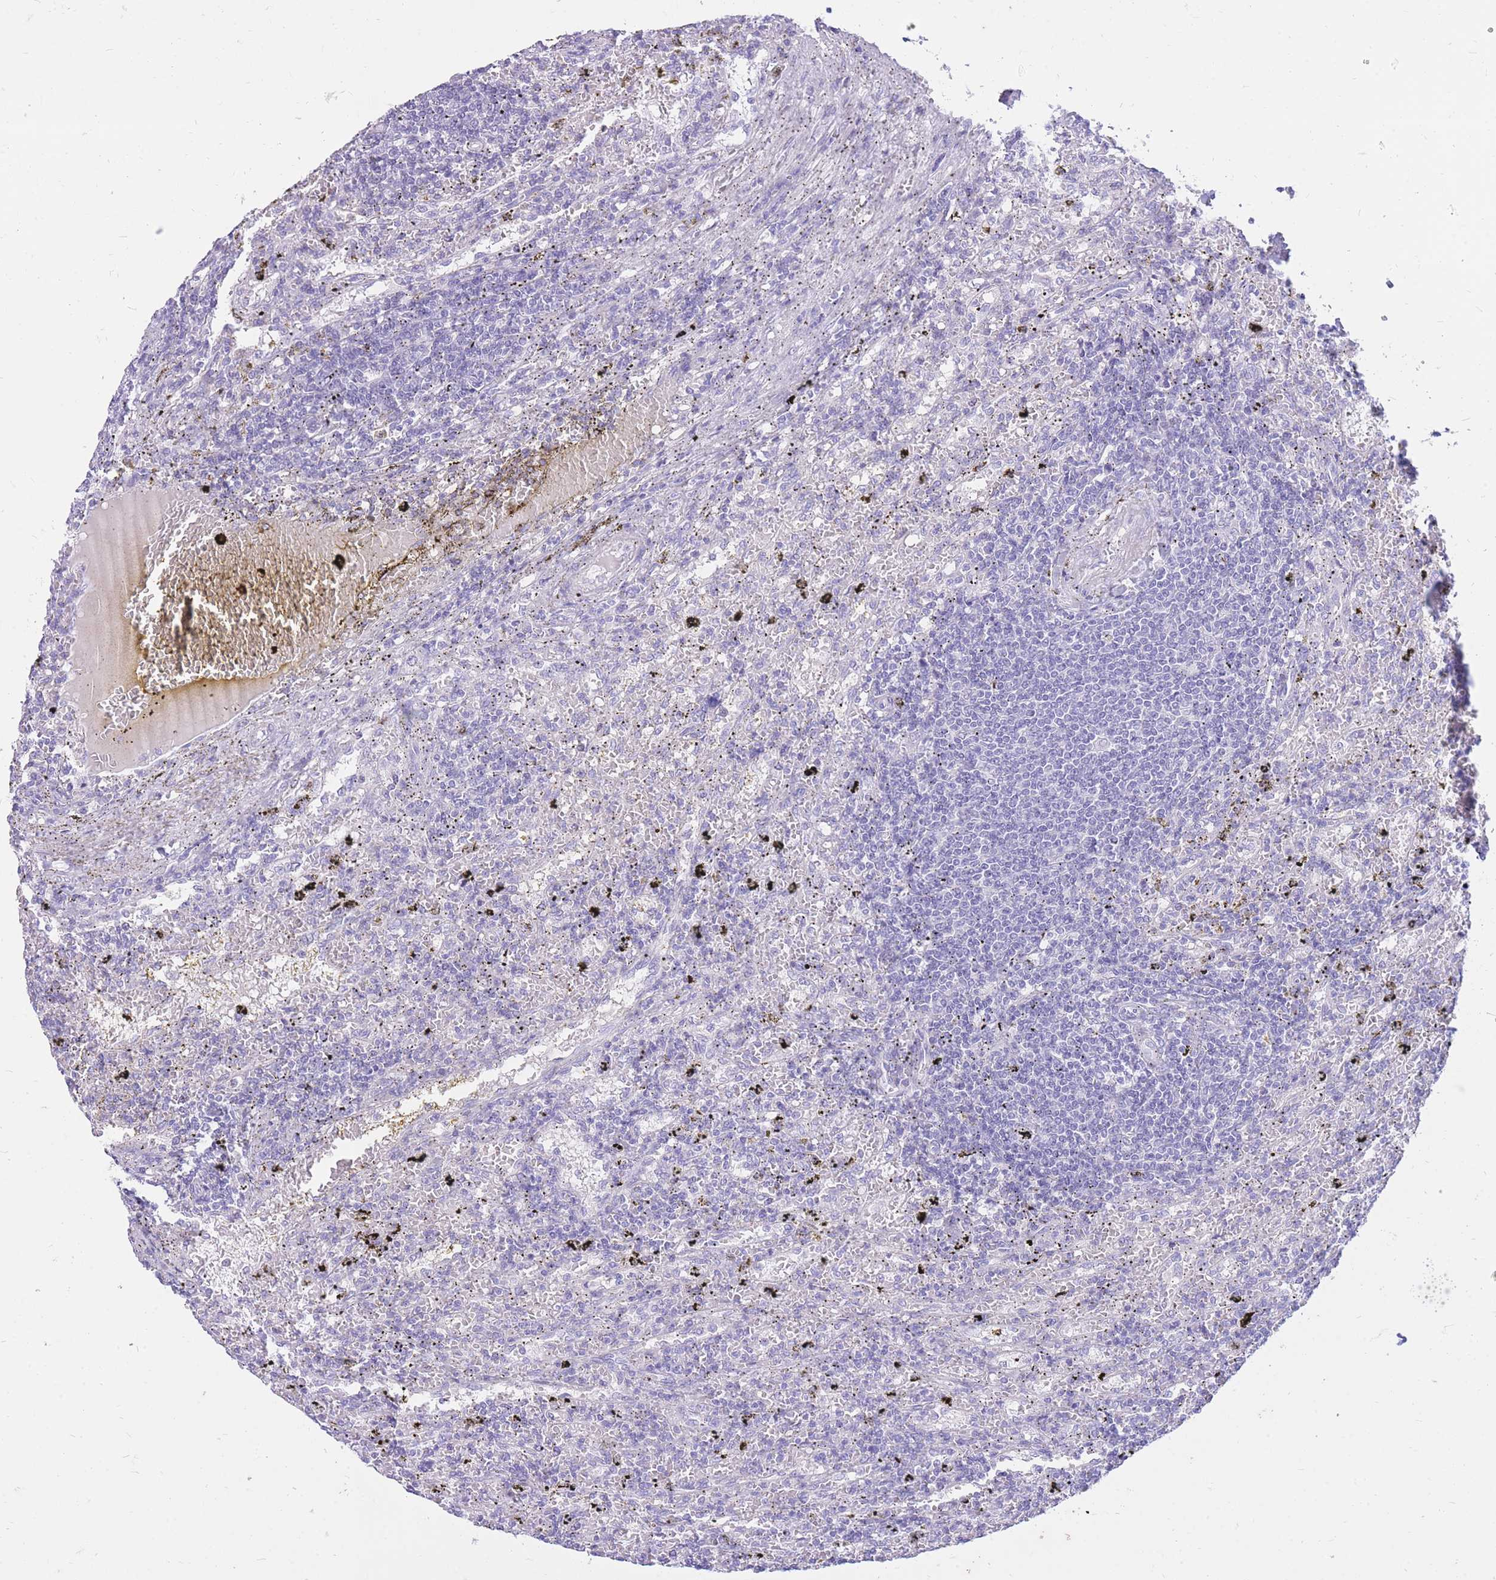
{"staining": {"intensity": "negative", "quantity": "none", "location": "none"}, "tissue": "lymphoma", "cell_type": "Tumor cells", "image_type": "cancer", "snomed": [{"axis": "morphology", "description": "Malignant lymphoma, non-Hodgkin's type, Low grade"}, {"axis": "topography", "description": "Spleen"}], "caption": "High power microscopy photomicrograph of an IHC photomicrograph of lymphoma, revealing no significant positivity in tumor cells.", "gene": "CYP21A2", "patient": {"sex": "male", "age": 76}}